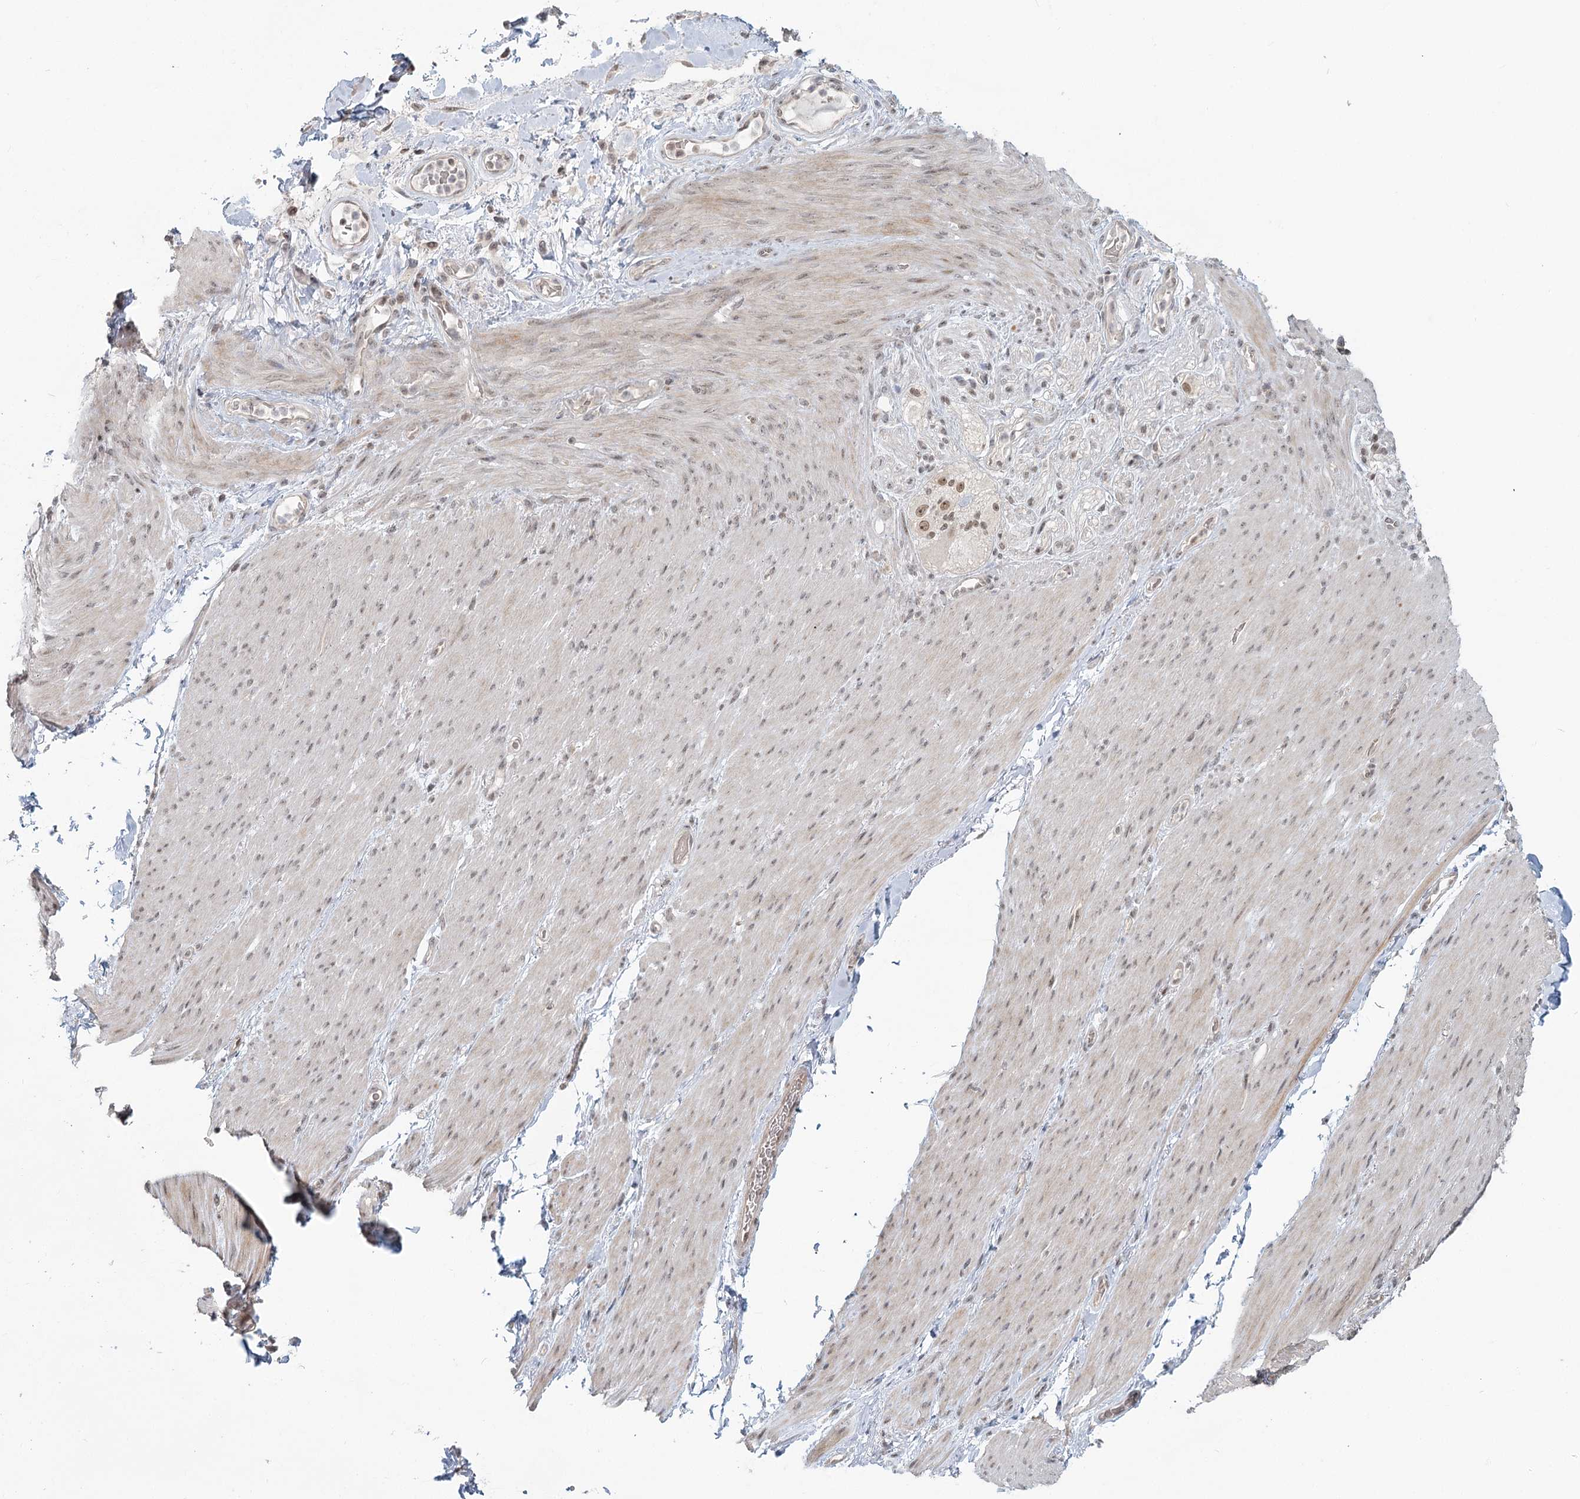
{"staining": {"intensity": "negative", "quantity": "none", "location": "none"}, "tissue": "adipose tissue", "cell_type": "Adipocytes", "image_type": "normal", "snomed": [{"axis": "morphology", "description": "Normal tissue, NOS"}, {"axis": "topography", "description": "Colon"}, {"axis": "topography", "description": "Peripheral nerve tissue"}], "caption": "Immunohistochemical staining of benign human adipose tissue shows no significant staining in adipocytes.", "gene": "R3HCC1L", "patient": {"sex": "female", "age": 61}}